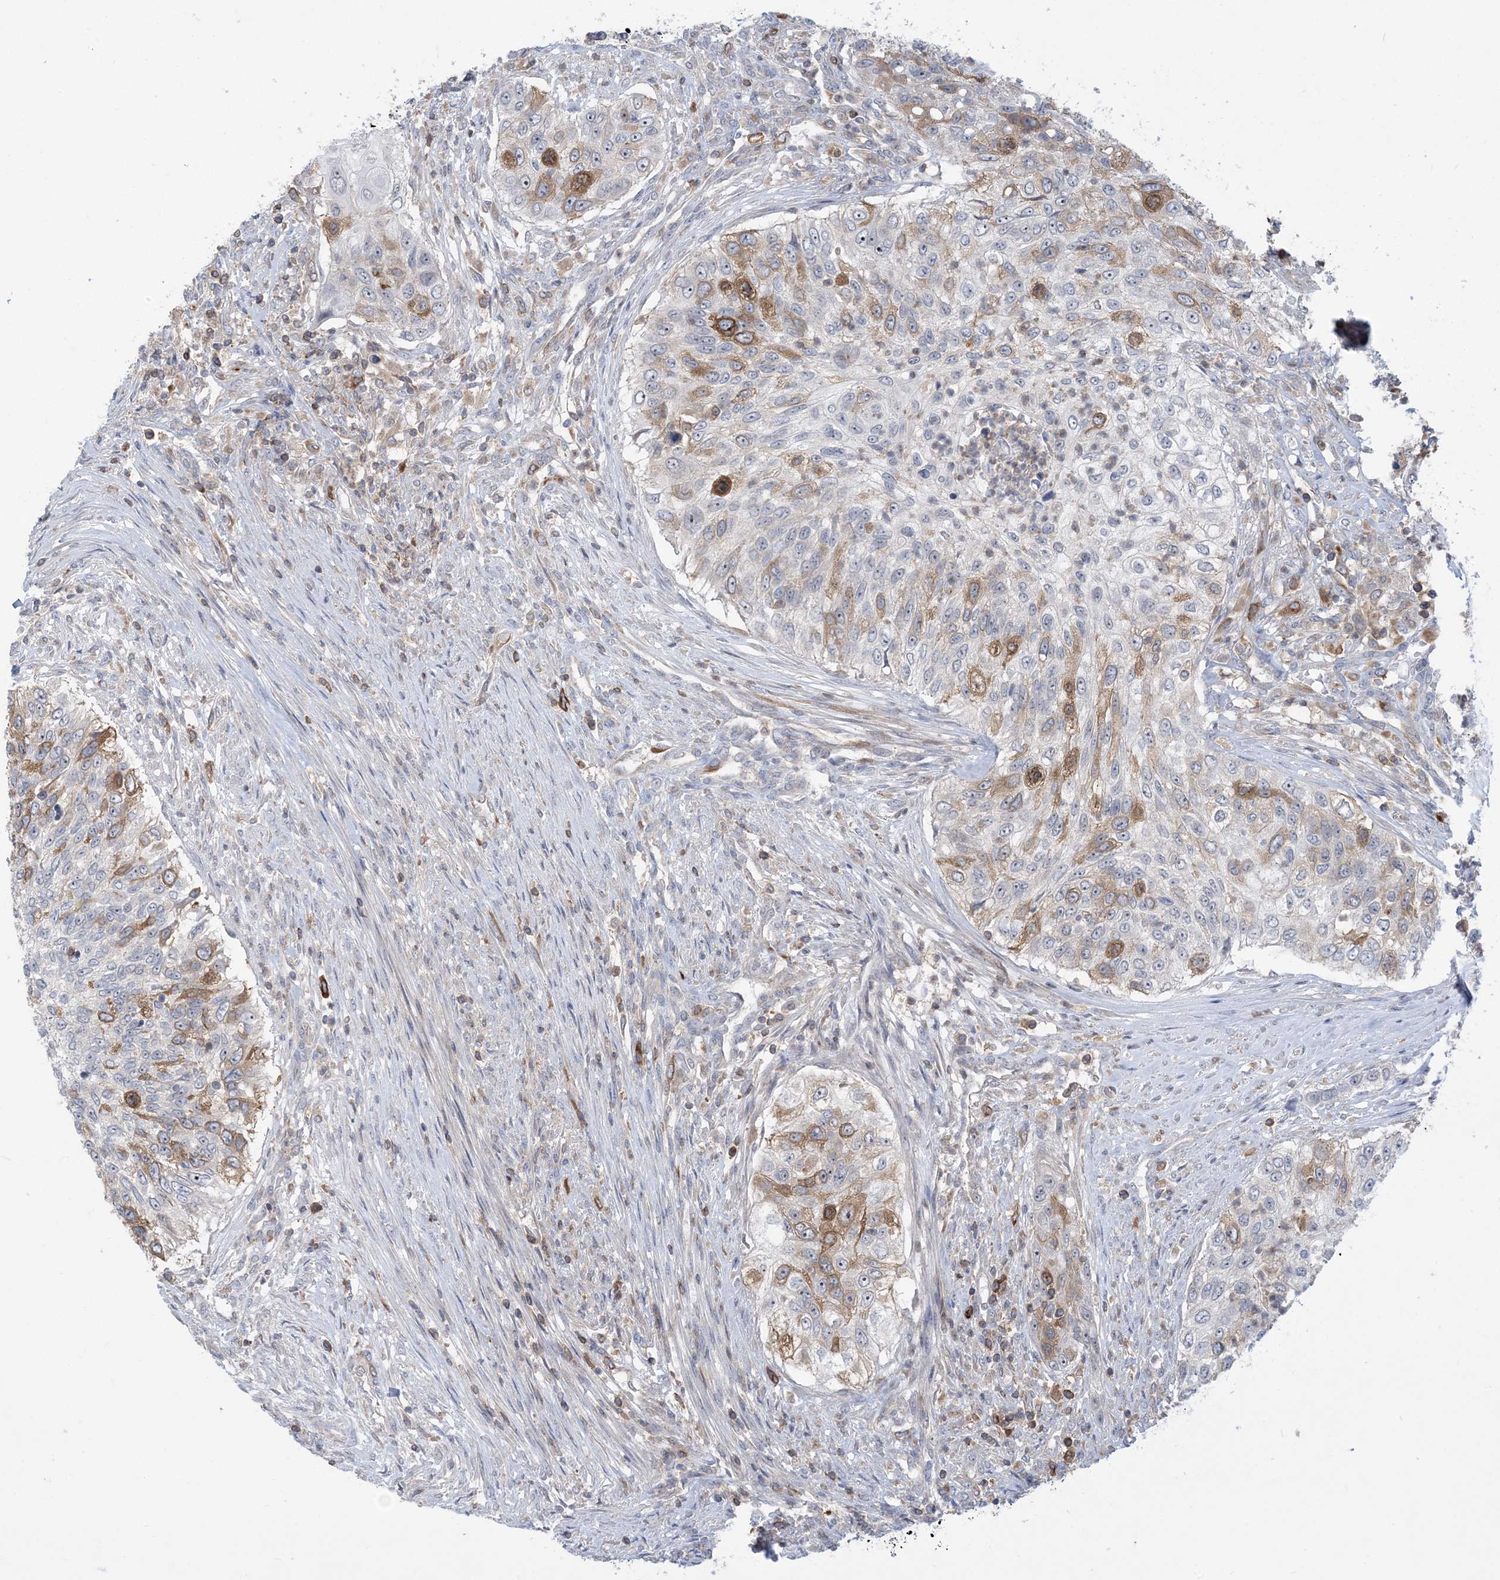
{"staining": {"intensity": "moderate", "quantity": "<25%", "location": "cytoplasmic/membranous"}, "tissue": "urothelial cancer", "cell_type": "Tumor cells", "image_type": "cancer", "snomed": [{"axis": "morphology", "description": "Urothelial carcinoma, High grade"}, {"axis": "topography", "description": "Urinary bladder"}], "caption": "IHC micrograph of neoplastic tissue: human urothelial cancer stained using immunohistochemistry (IHC) exhibits low levels of moderate protein expression localized specifically in the cytoplasmic/membranous of tumor cells, appearing as a cytoplasmic/membranous brown color.", "gene": "AOC1", "patient": {"sex": "female", "age": 60}}